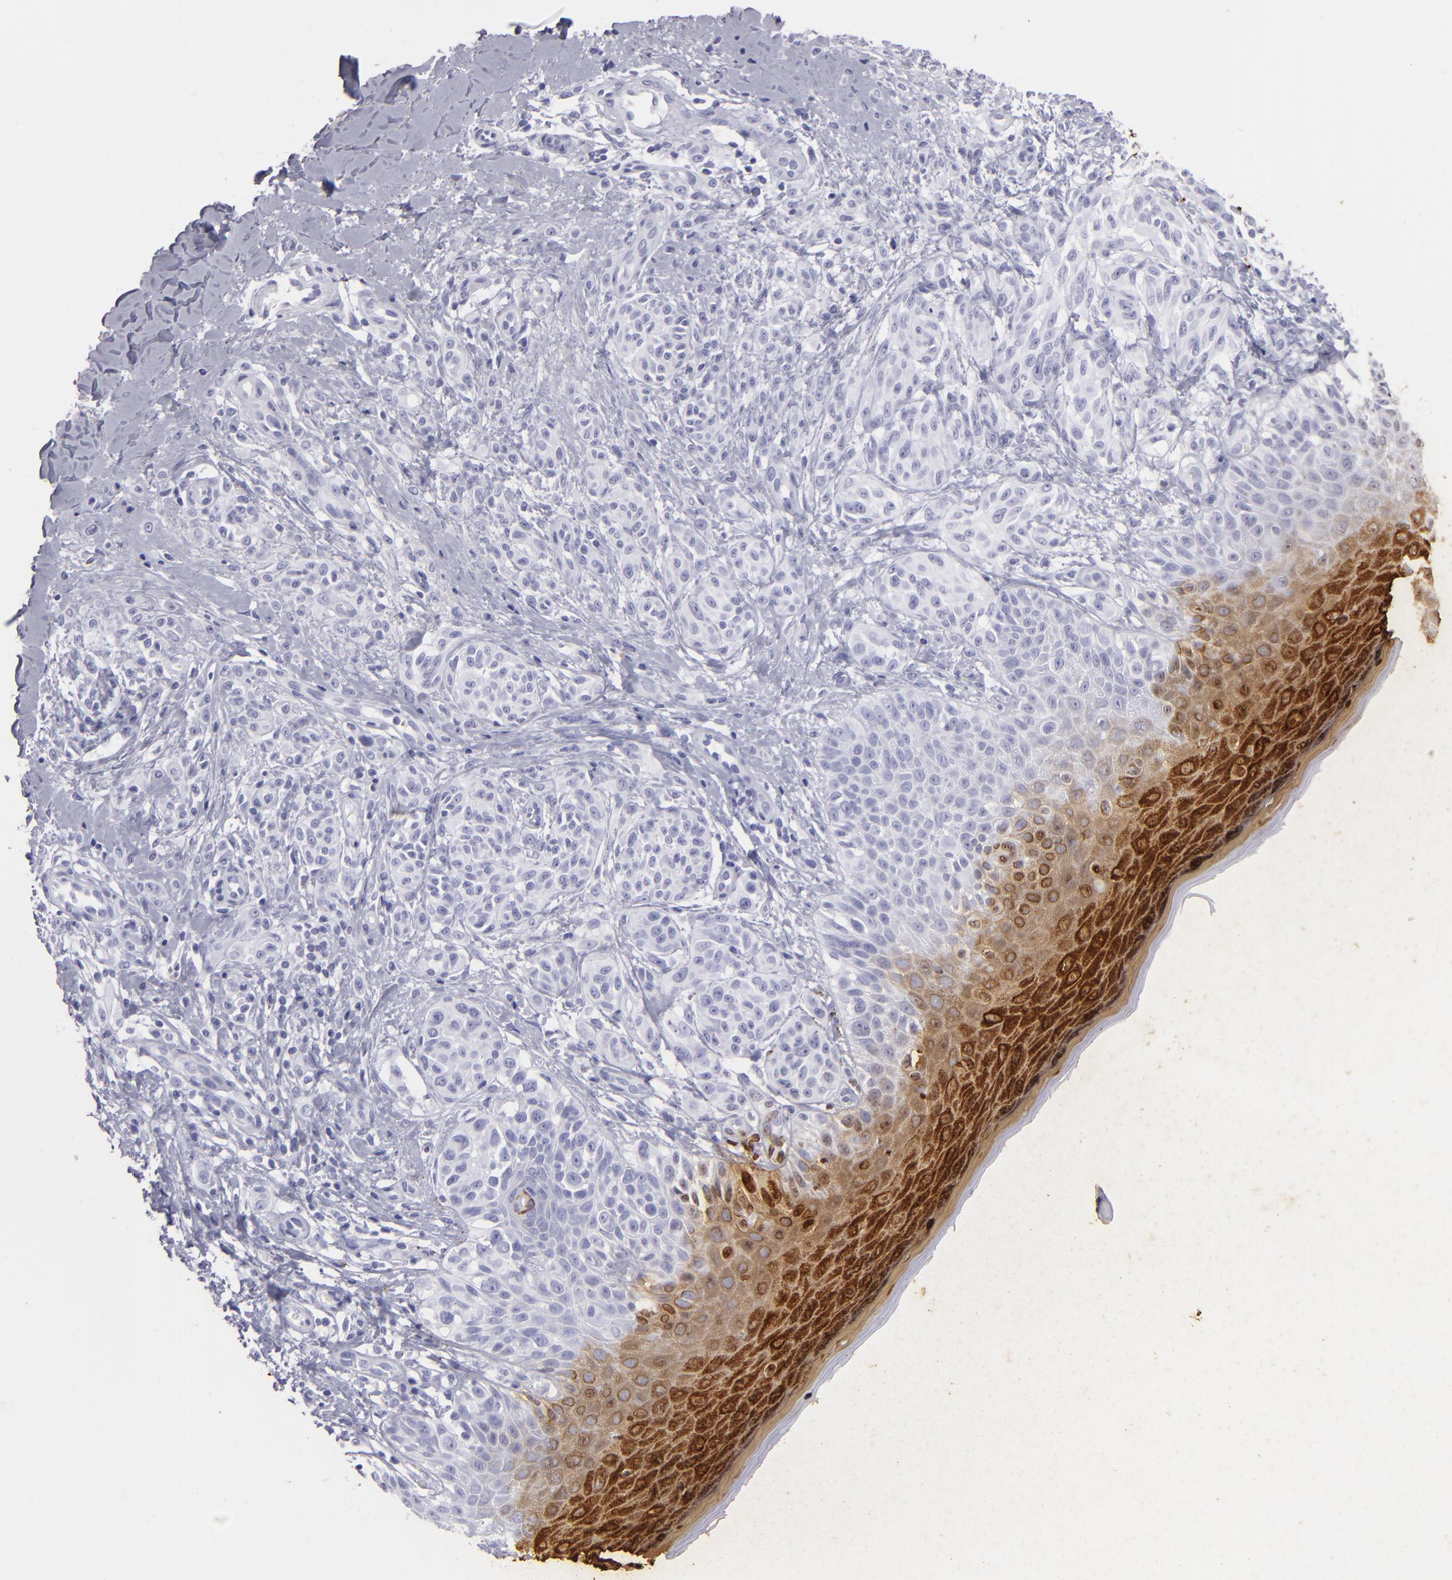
{"staining": {"intensity": "negative", "quantity": "none", "location": "none"}, "tissue": "melanoma", "cell_type": "Tumor cells", "image_type": "cancer", "snomed": [{"axis": "morphology", "description": "Malignant melanoma, NOS"}, {"axis": "topography", "description": "Skin"}], "caption": "IHC micrograph of malignant melanoma stained for a protein (brown), which shows no expression in tumor cells. (Immunohistochemistry (ihc), brightfield microscopy, high magnification).", "gene": "FLG", "patient": {"sex": "male", "age": 75}}